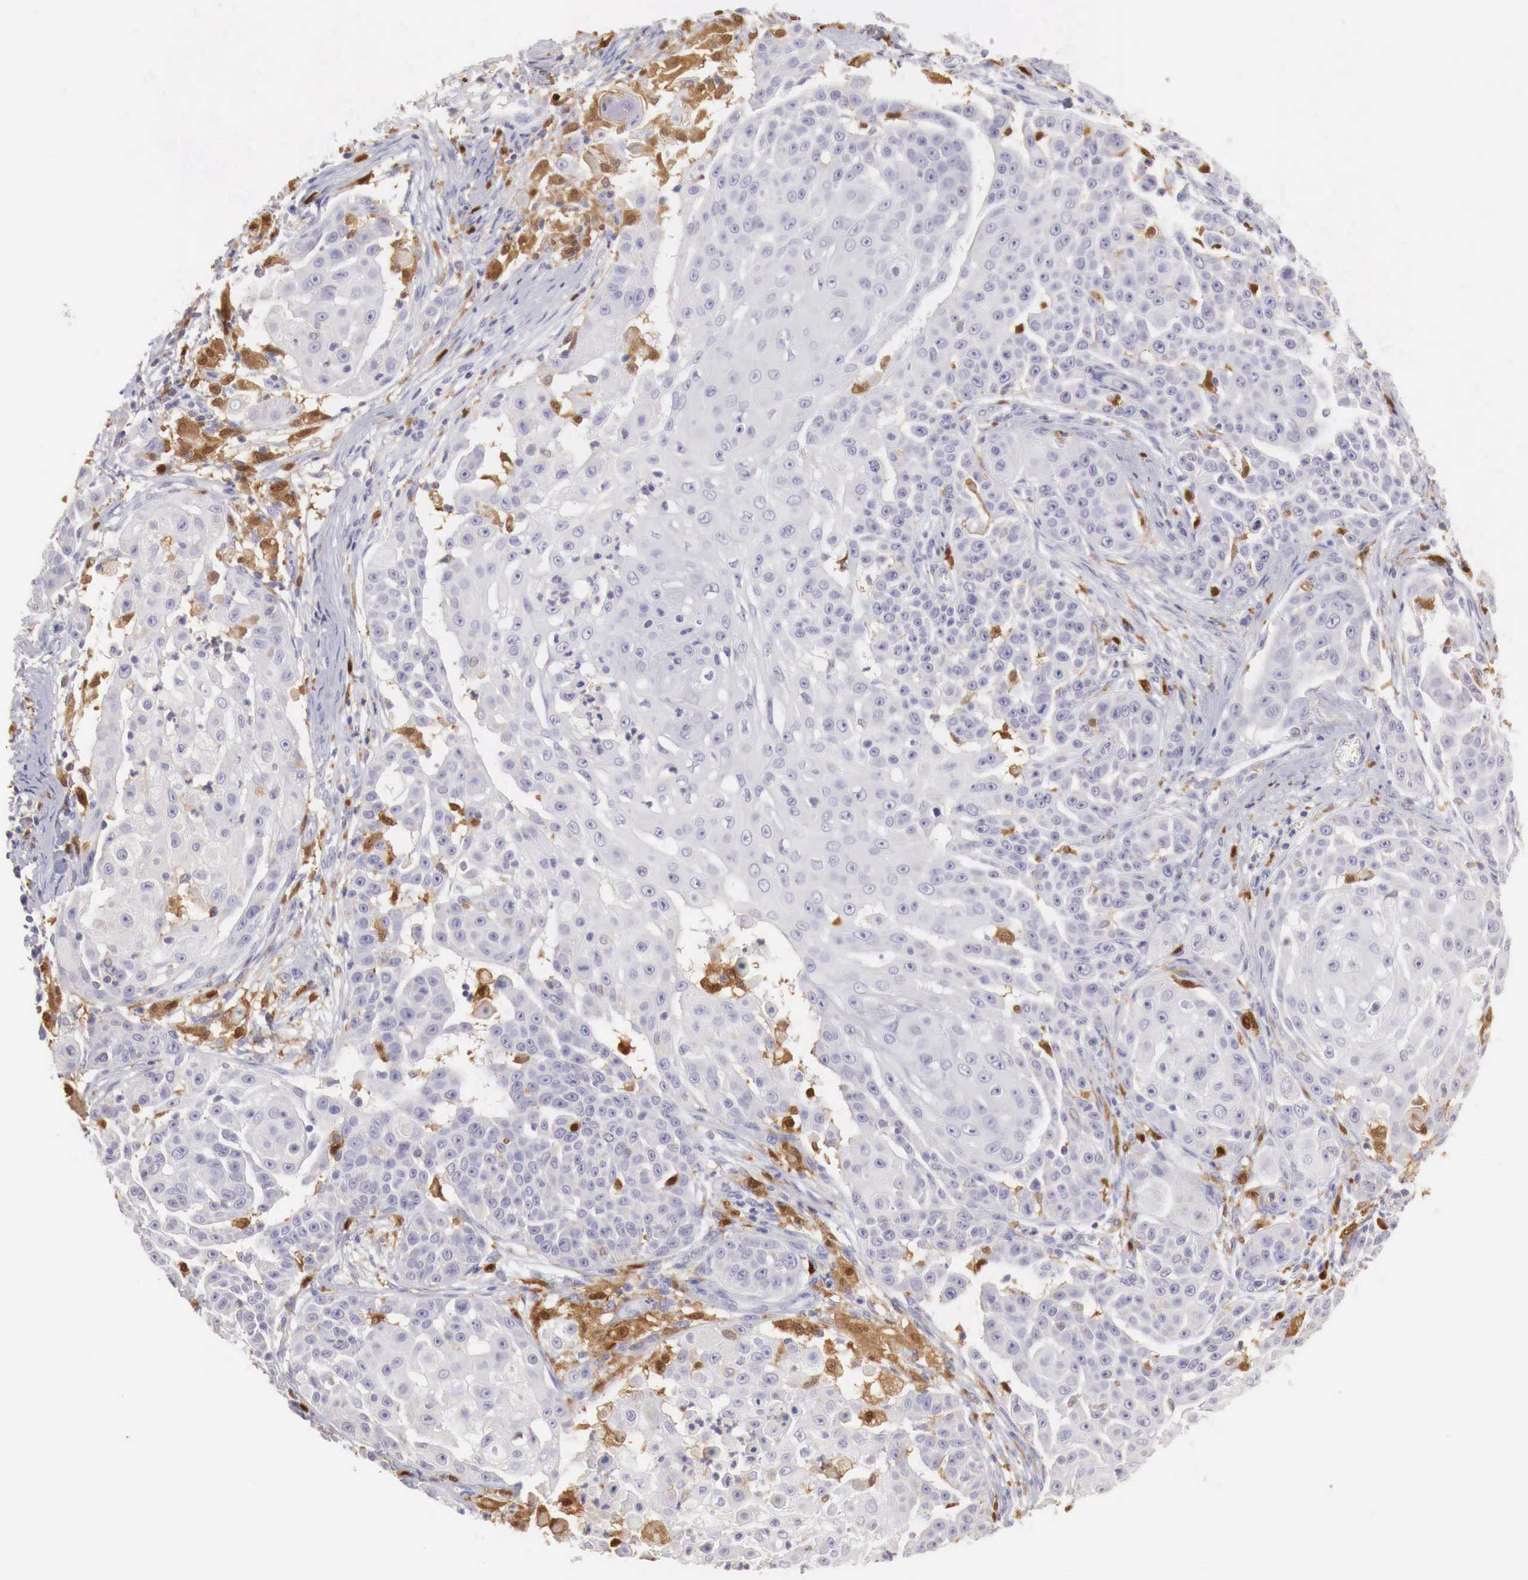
{"staining": {"intensity": "negative", "quantity": "none", "location": "none"}, "tissue": "skin cancer", "cell_type": "Tumor cells", "image_type": "cancer", "snomed": [{"axis": "morphology", "description": "Squamous cell carcinoma, NOS"}, {"axis": "topography", "description": "Skin"}], "caption": "This is an immunohistochemistry (IHC) micrograph of human skin cancer (squamous cell carcinoma). There is no expression in tumor cells.", "gene": "RENBP", "patient": {"sex": "female", "age": 57}}